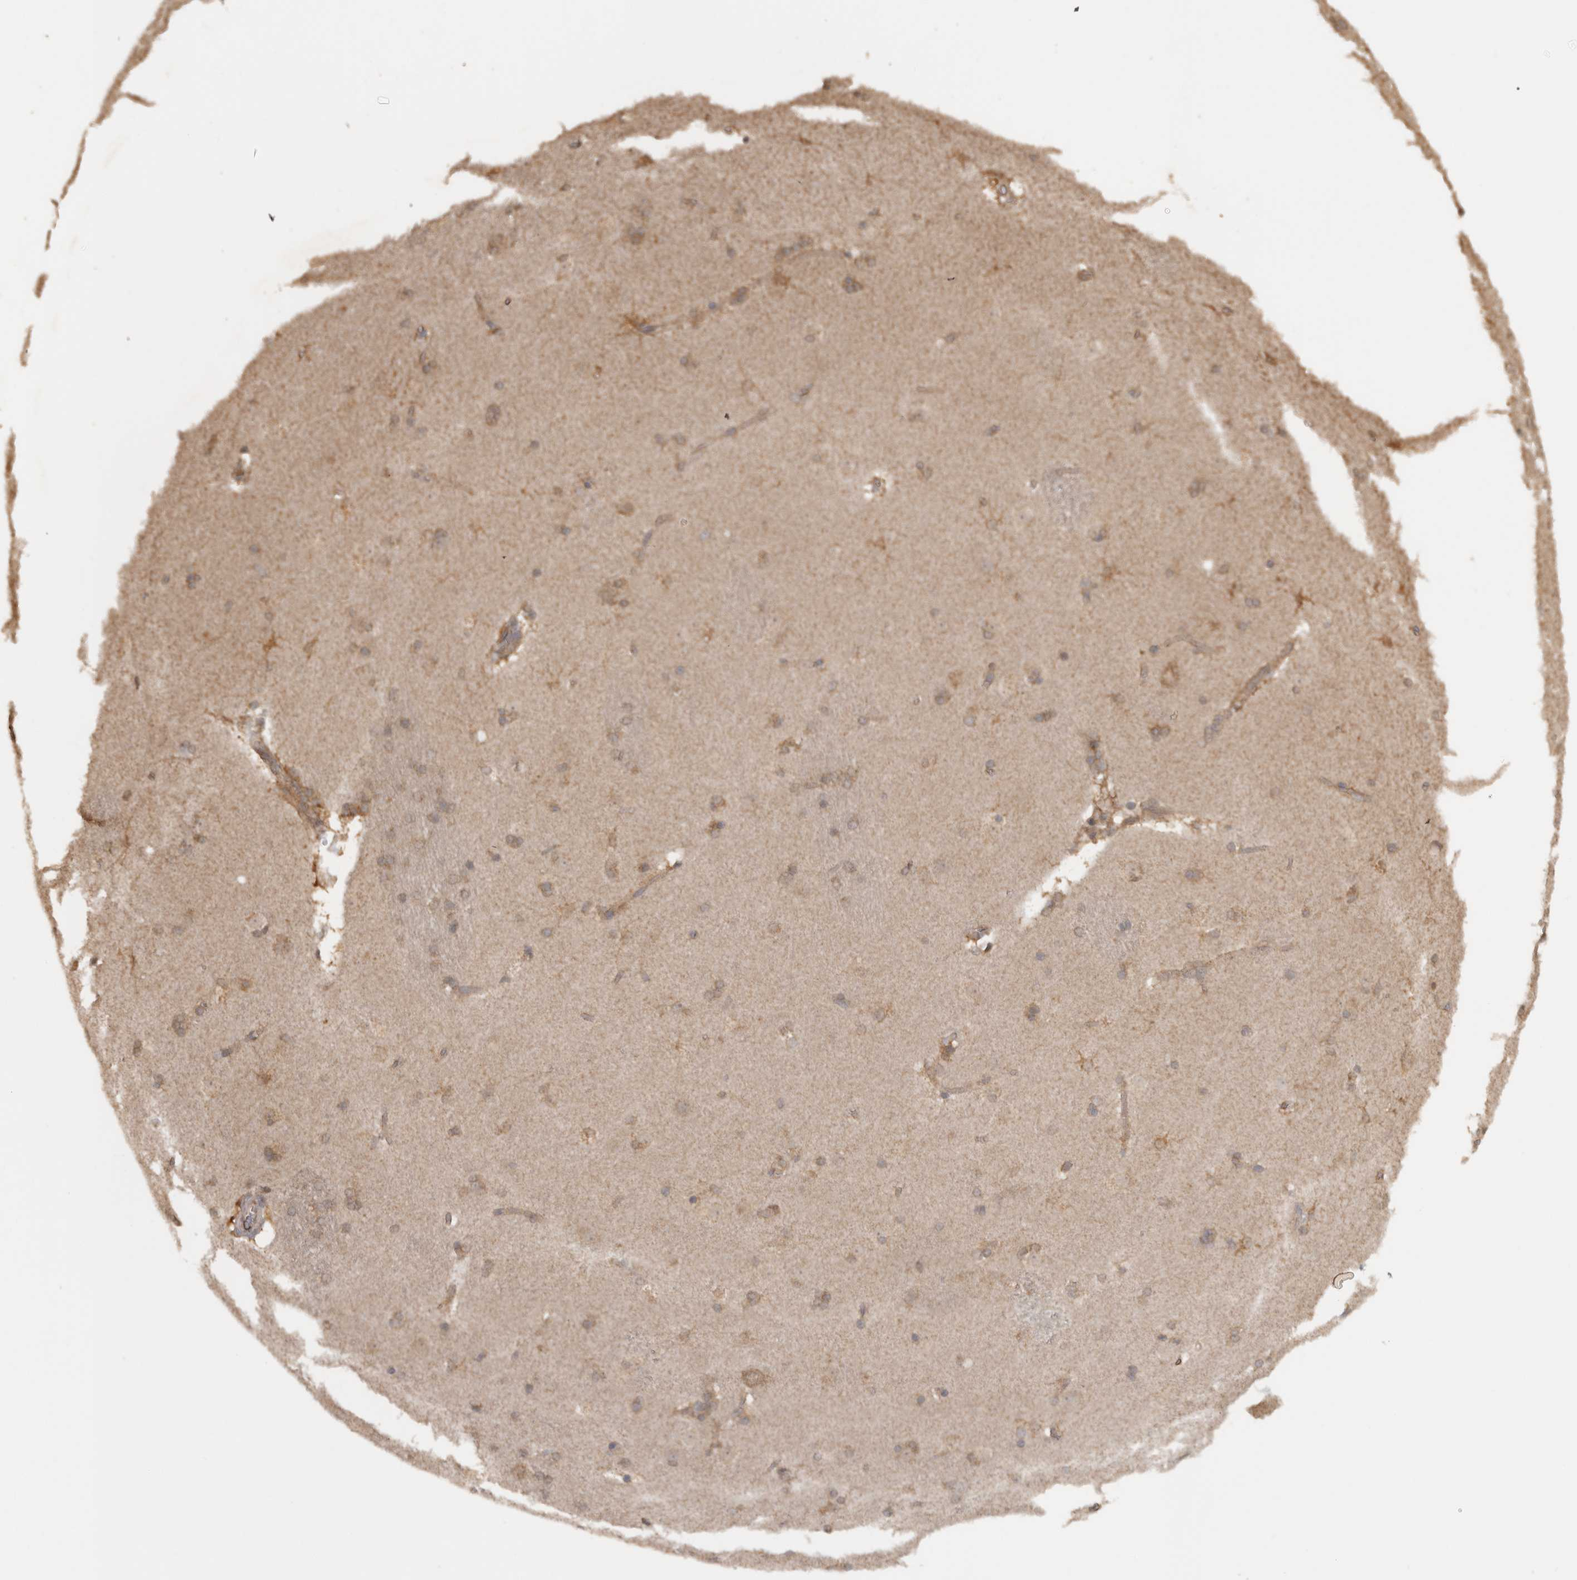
{"staining": {"intensity": "moderate", "quantity": ">75%", "location": "cytoplasmic/membranous"}, "tissue": "caudate", "cell_type": "Glial cells", "image_type": "normal", "snomed": [{"axis": "morphology", "description": "Normal tissue, NOS"}, {"axis": "topography", "description": "Lateral ventricle wall"}], "caption": "This image demonstrates immunohistochemistry staining of normal caudate, with medium moderate cytoplasmic/membranous positivity in approximately >75% of glial cells.", "gene": "MICU3", "patient": {"sex": "female", "age": 19}}